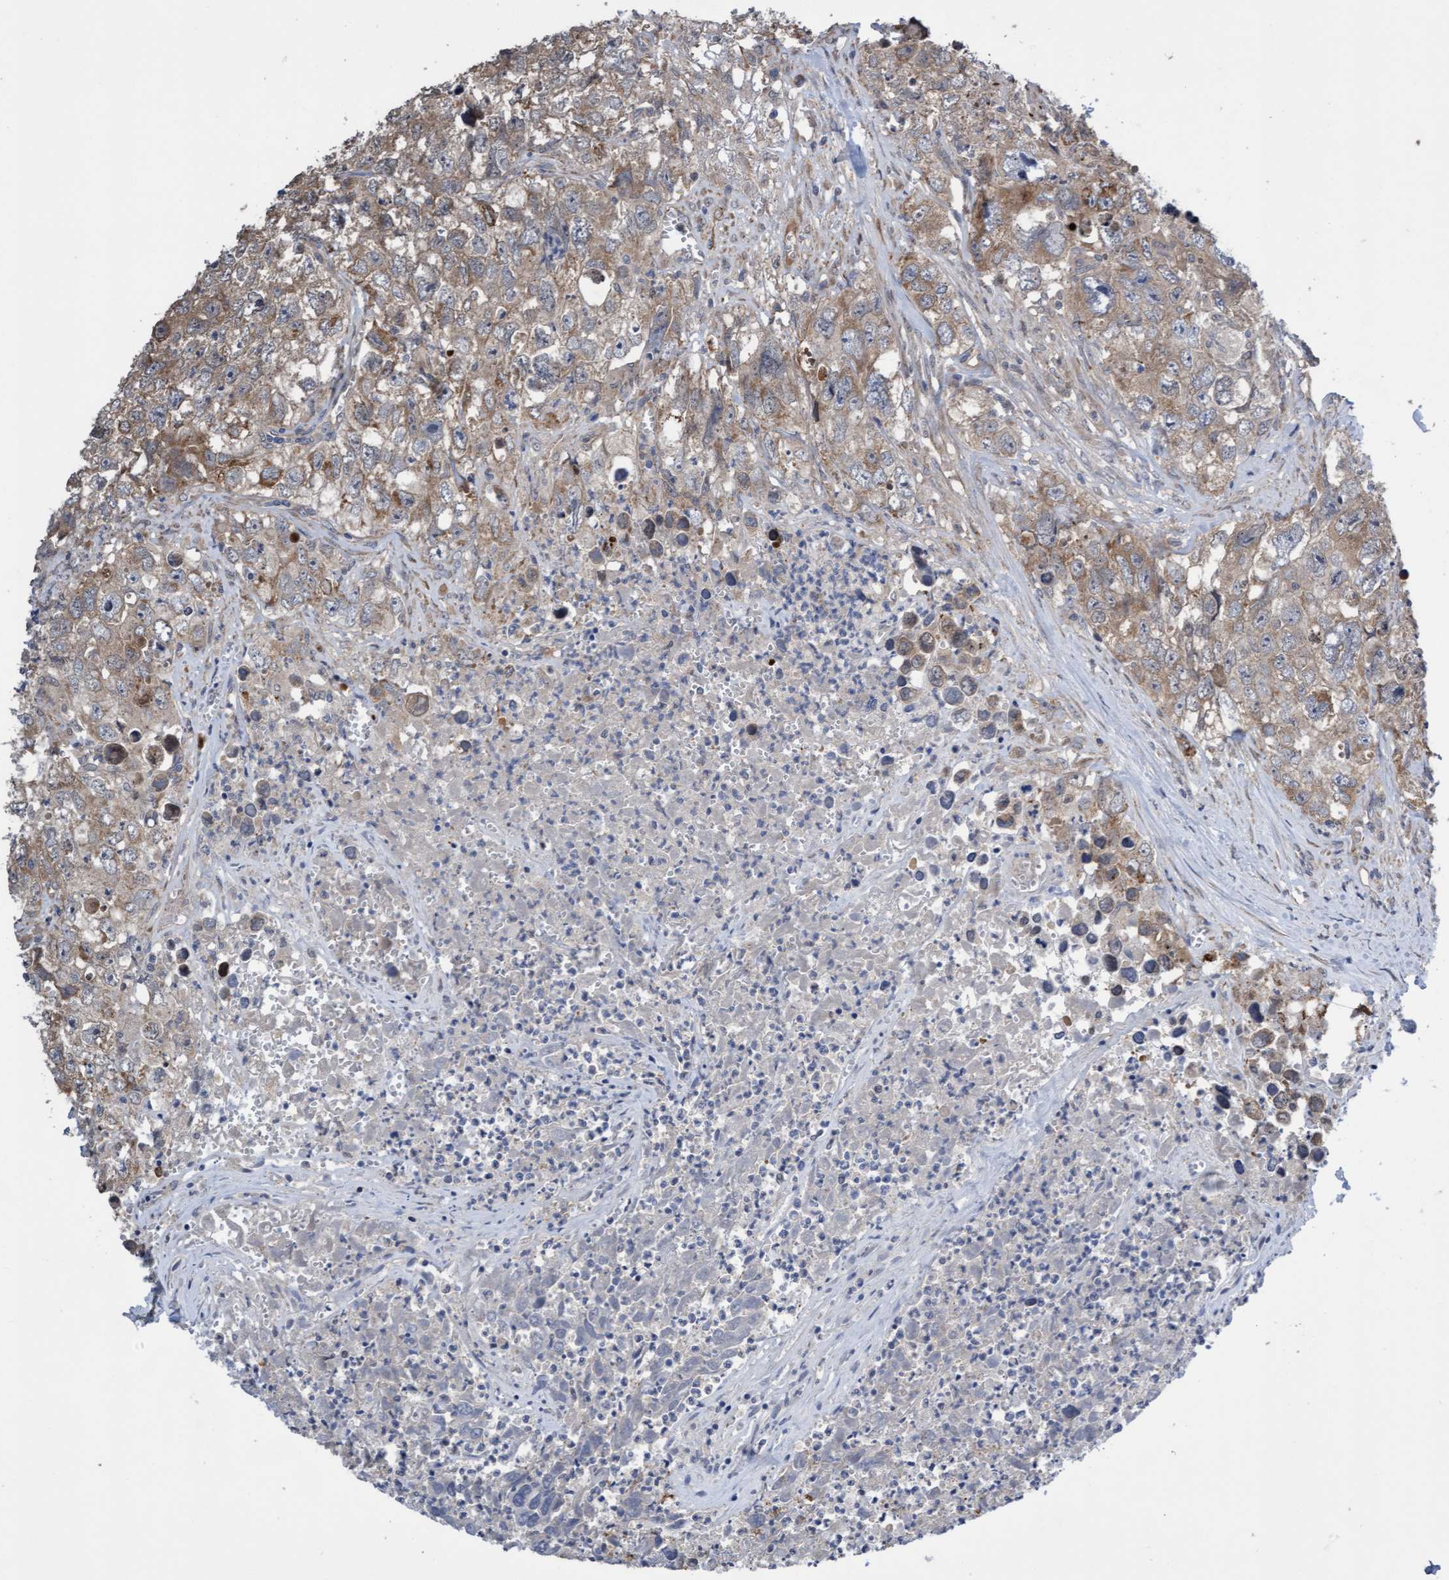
{"staining": {"intensity": "moderate", "quantity": ">75%", "location": "cytoplasmic/membranous"}, "tissue": "testis cancer", "cell_type": "Tumor cells", "image_type": "cancer", "snomed": [{"axis": "morphology", "description": "Seminoma, NOS"}, {"axis": "morphology", "description": "Carcinoma, Embryonal, NOS"}, {"axis": "topography", "description": "Testis"}], "caption": "Immunohistochemistry (IHC) image of neoplastic tissue: testis cancer (seminoma) stained using immunohistochemistry exhibits medium levels of moderate protein expression localized specifically in the cytoplasmic/membranous of tumor cells, appearing as a cytoplasmic/membranous brown color.", "gene": "ITFG1", "patient": {"sex": "male", "age": 43}}